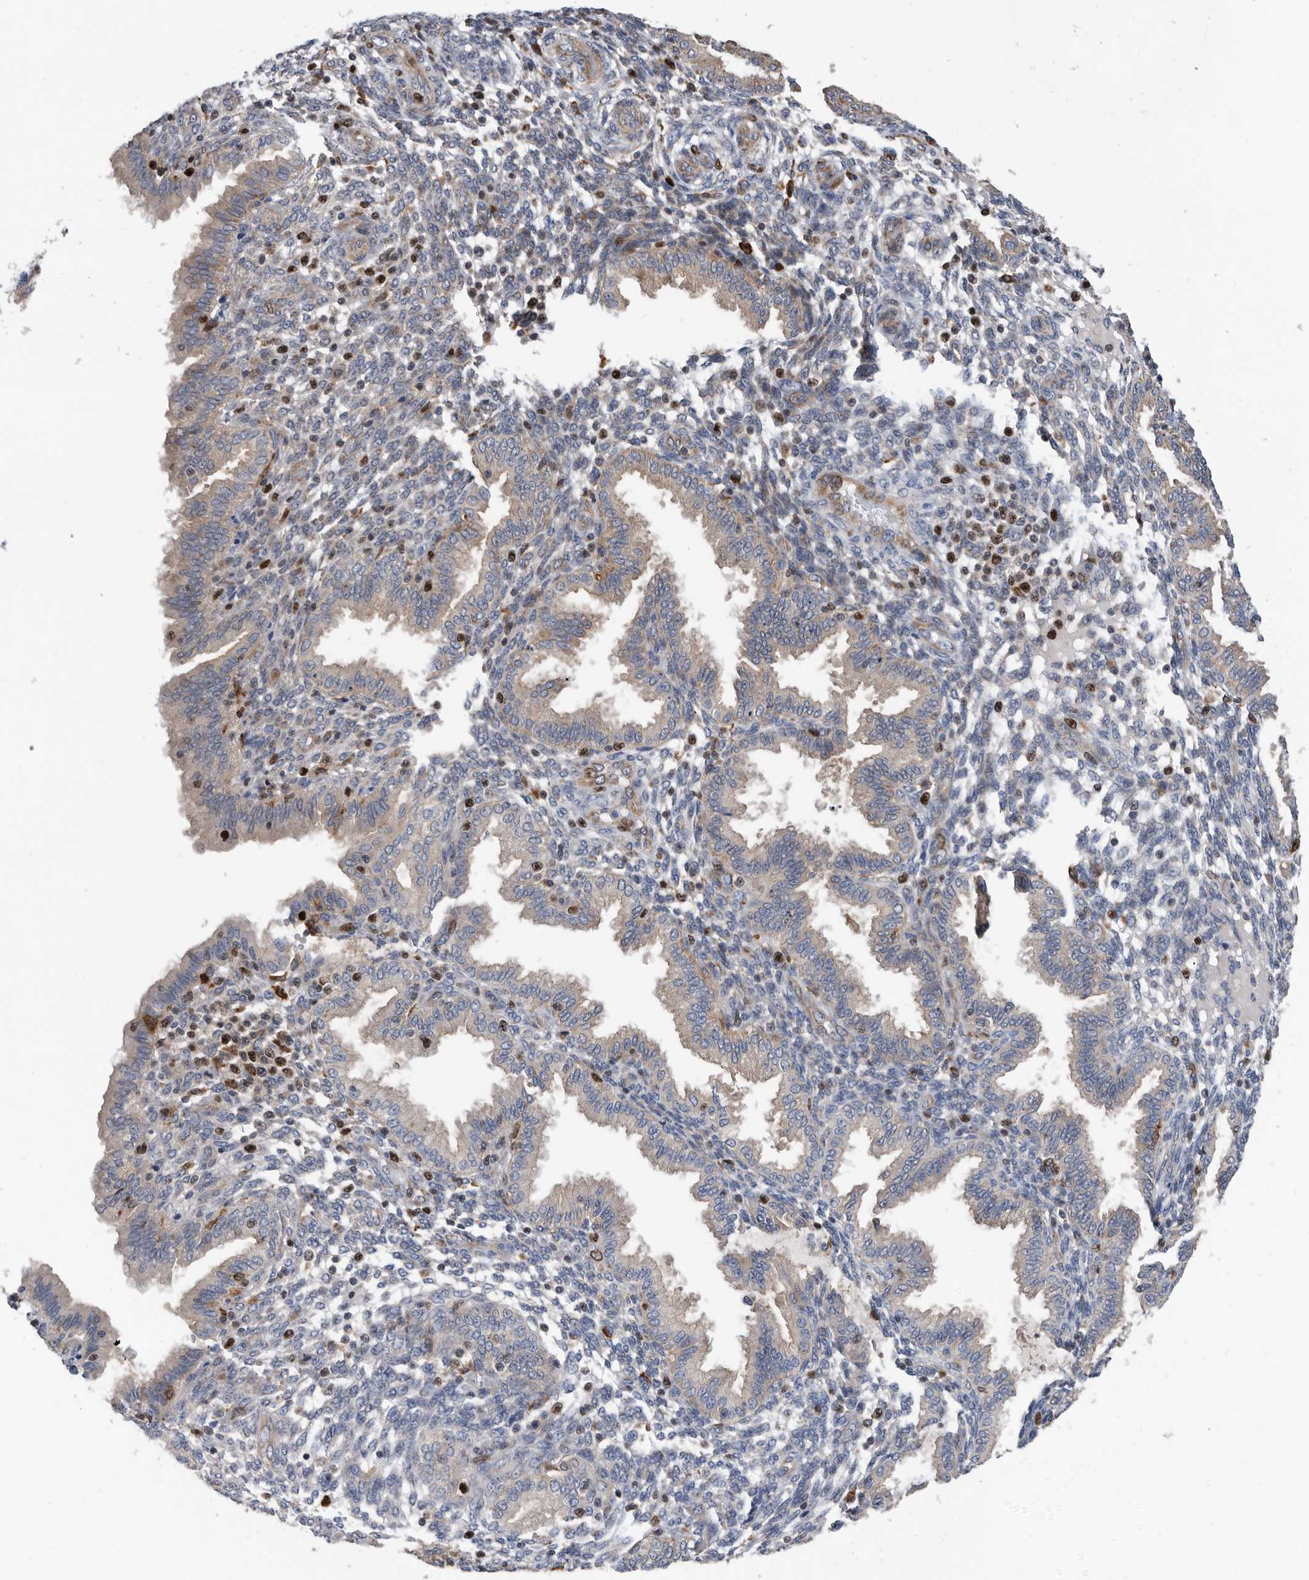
{"staining": {"intensity": "strong", "quantity": "<25%", "location": "nuclear"}, "tissue": "endometrium", "cell_type": "Cells in endometrial stroma", "image_type": "normal", "snomed": [{"axis": "morphology", "description": "Normal tissue, NOS"}, {"axis": "topography", "description": "Endometrium"}], "caption": "Protein analysis of unremarkable endometrium demonstrates strong nuclear expression in approximately <25% of cells in endometrial stroma. Nuclei are stained in blue.", "gene": "ATAD2", "patient": {"sex": "female", "age": 33}}